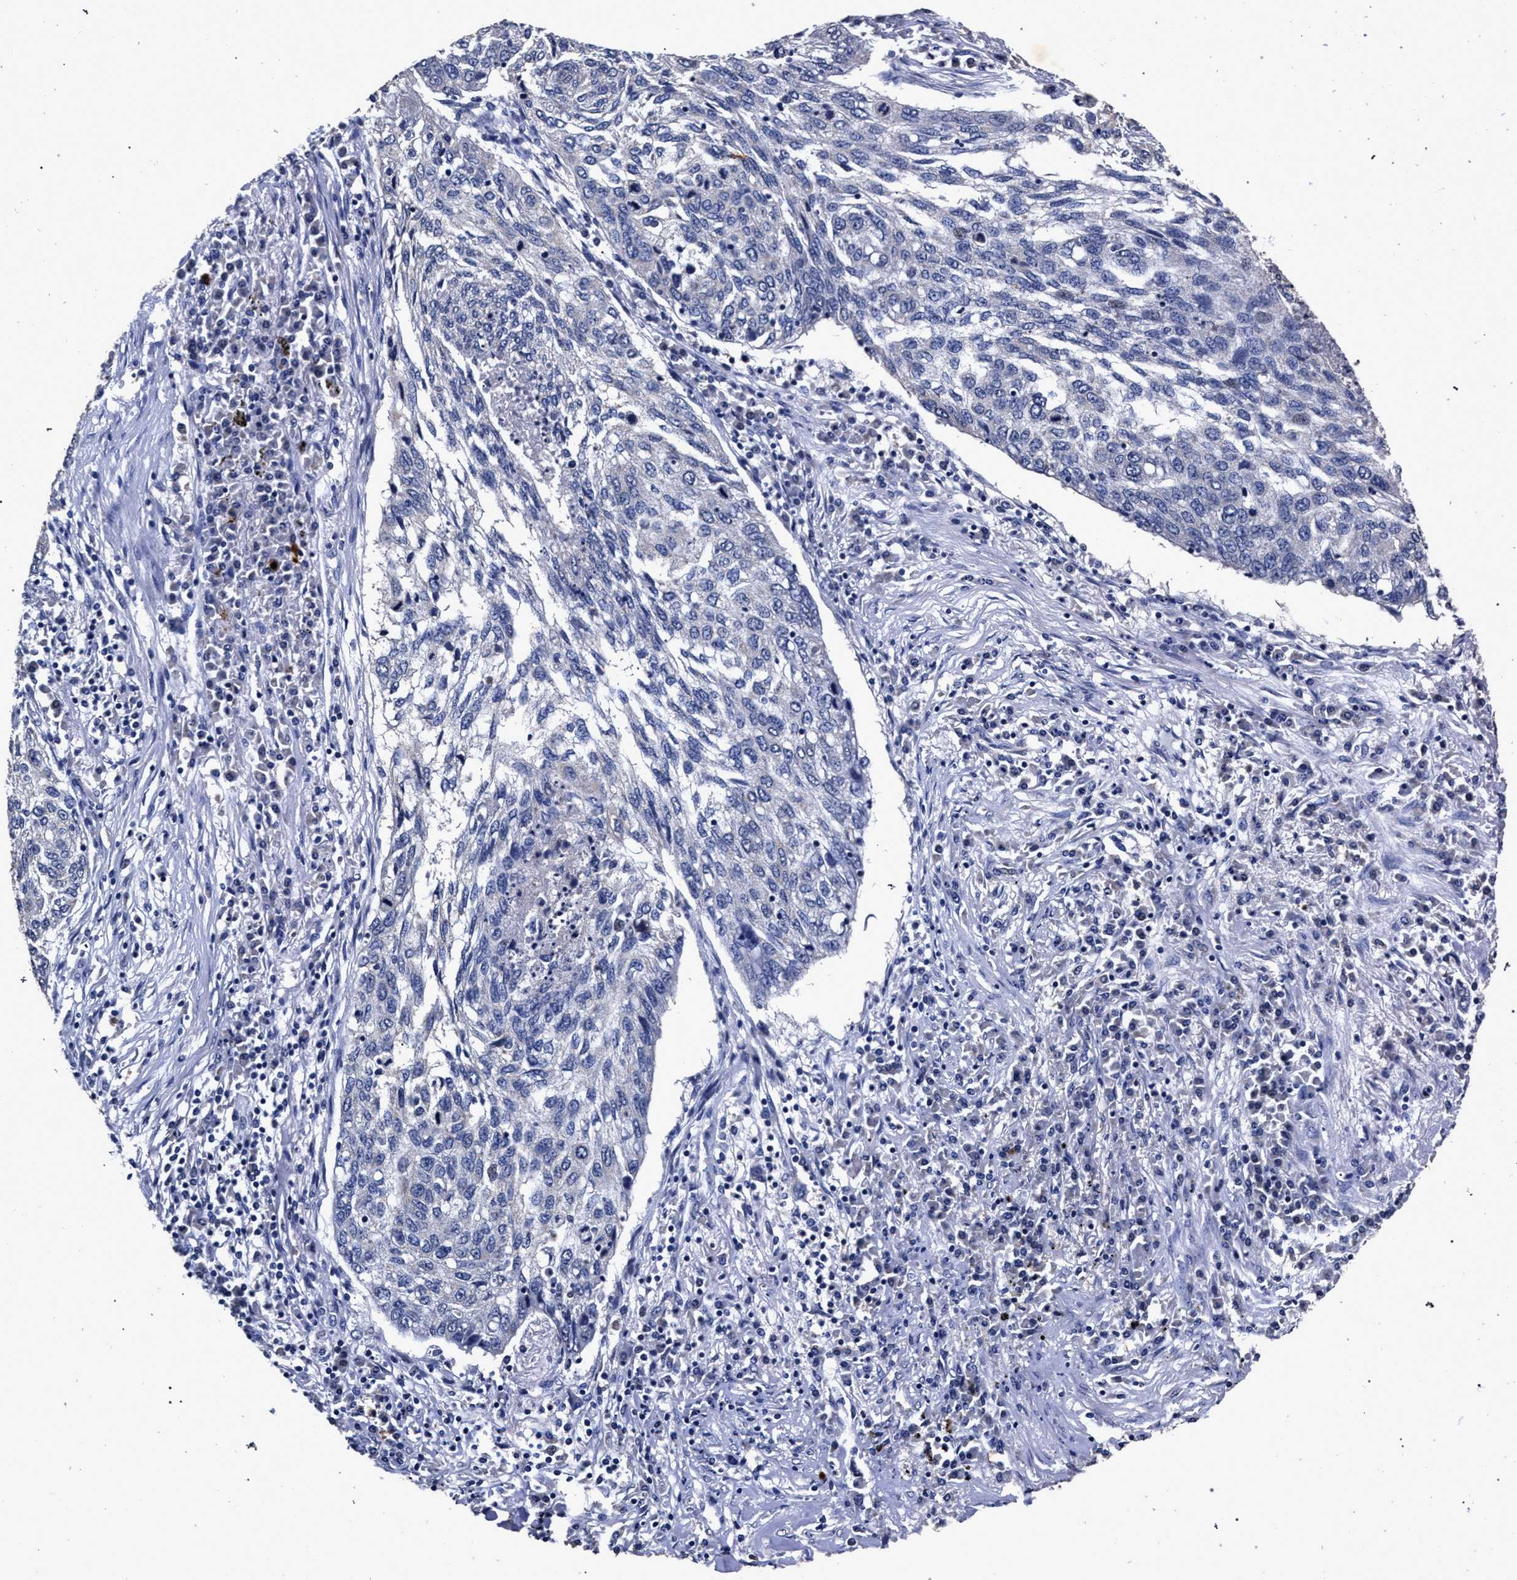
{"staining": {"intensity": "negative", "quantity": "none", "location": "none"}, "tissue": "lung cancer", "cell_type": "Tumor cells", "image_type": "cancer", "snomed": [{"axis": "morphology", "description": "Squamous cell carcinoma, NOS"}, {"axis": "topography", "description": "Lung"}], "caption": "Immunohistochemistry (IHC) histopathology image of neoplastic tissue: human squamous cell carcinoma (lung) stained with DAB displays no significant protein expression in tumor cells. (Immunohistochemistry, brightfield microscopy, high magnification).", "gene": "ATP1A2", "patient": {"sex": "female", "age": 63}}